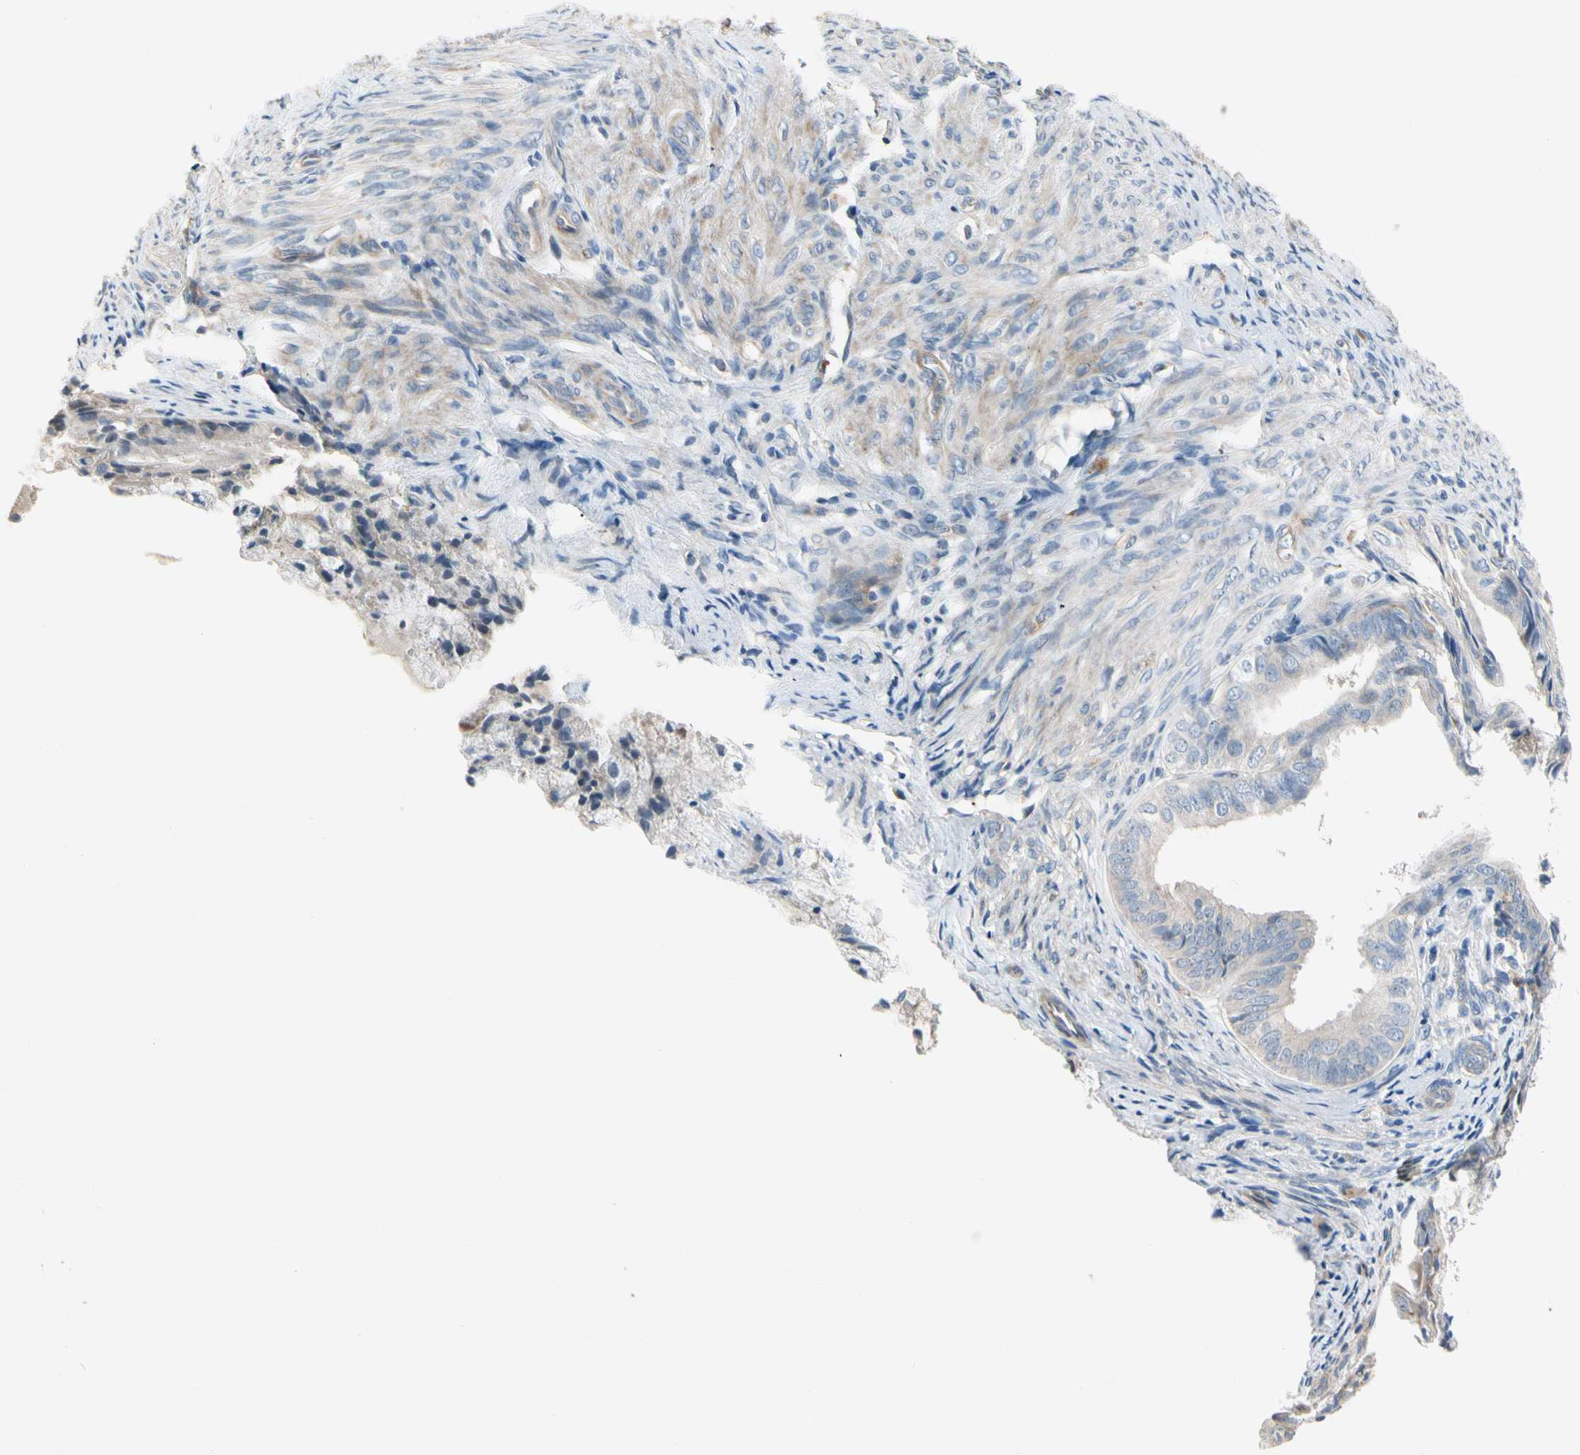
{"staining": {"intensity": "negative", "quantity": "none", "location": "none"}, "tissue": "endometrial cancer", "cell_type": "Tumor cells", "image_type": "cancer", "snomed": [{"axis": "morphology", "description": "Adenocarcinoma, NOS"}, {"axis": "topography", "description": "Endometrium"}], "caption": "Protein analysis of endometrial adenocarcinoma reveals no significant staining in tumor cells.", "gene": "SIGLEC5", "patient": {"sex": "female", "age": 86}}